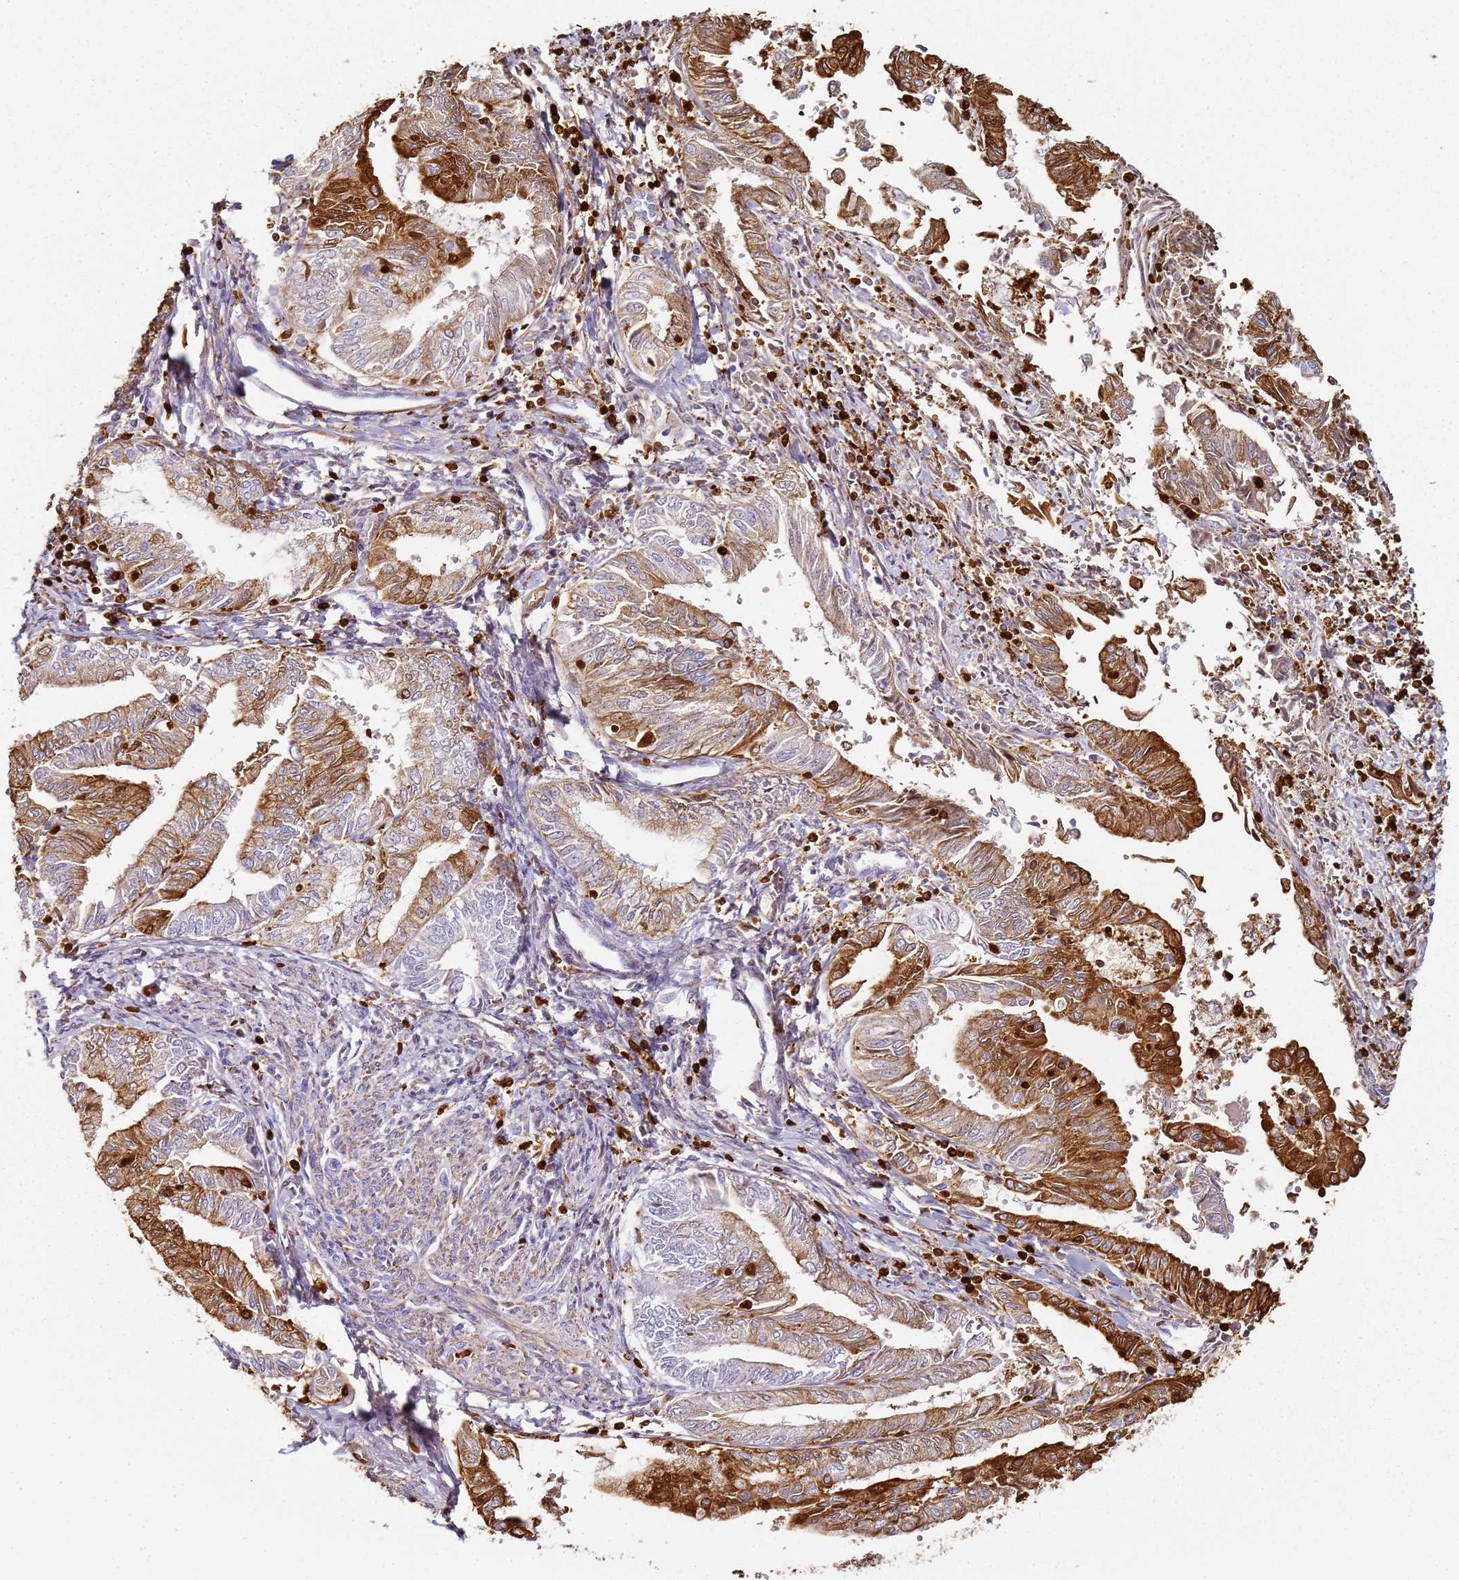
{"staining": {"intensity": "strong", "quantity": "25%-75%", "location": "cytoplasmic/membranous"}, "tissue": "endometrial cancer", "cell_type": "Tumor cells", "image_type": "cancer", "snomed": [{"axis": "morphology", "description": "Adenocarcinoma, NOS"}, {"axis": "topography", "description": "Endometrium"}], "caption": "A high amount of strong cytoplasmic/membranous positivity is seen in approximately 25%-75% of tumor cells in adenocarcinoma (endometrial) tissue.", "gene": "S100A4", "patient": {"sex": "female", "age": 66}}